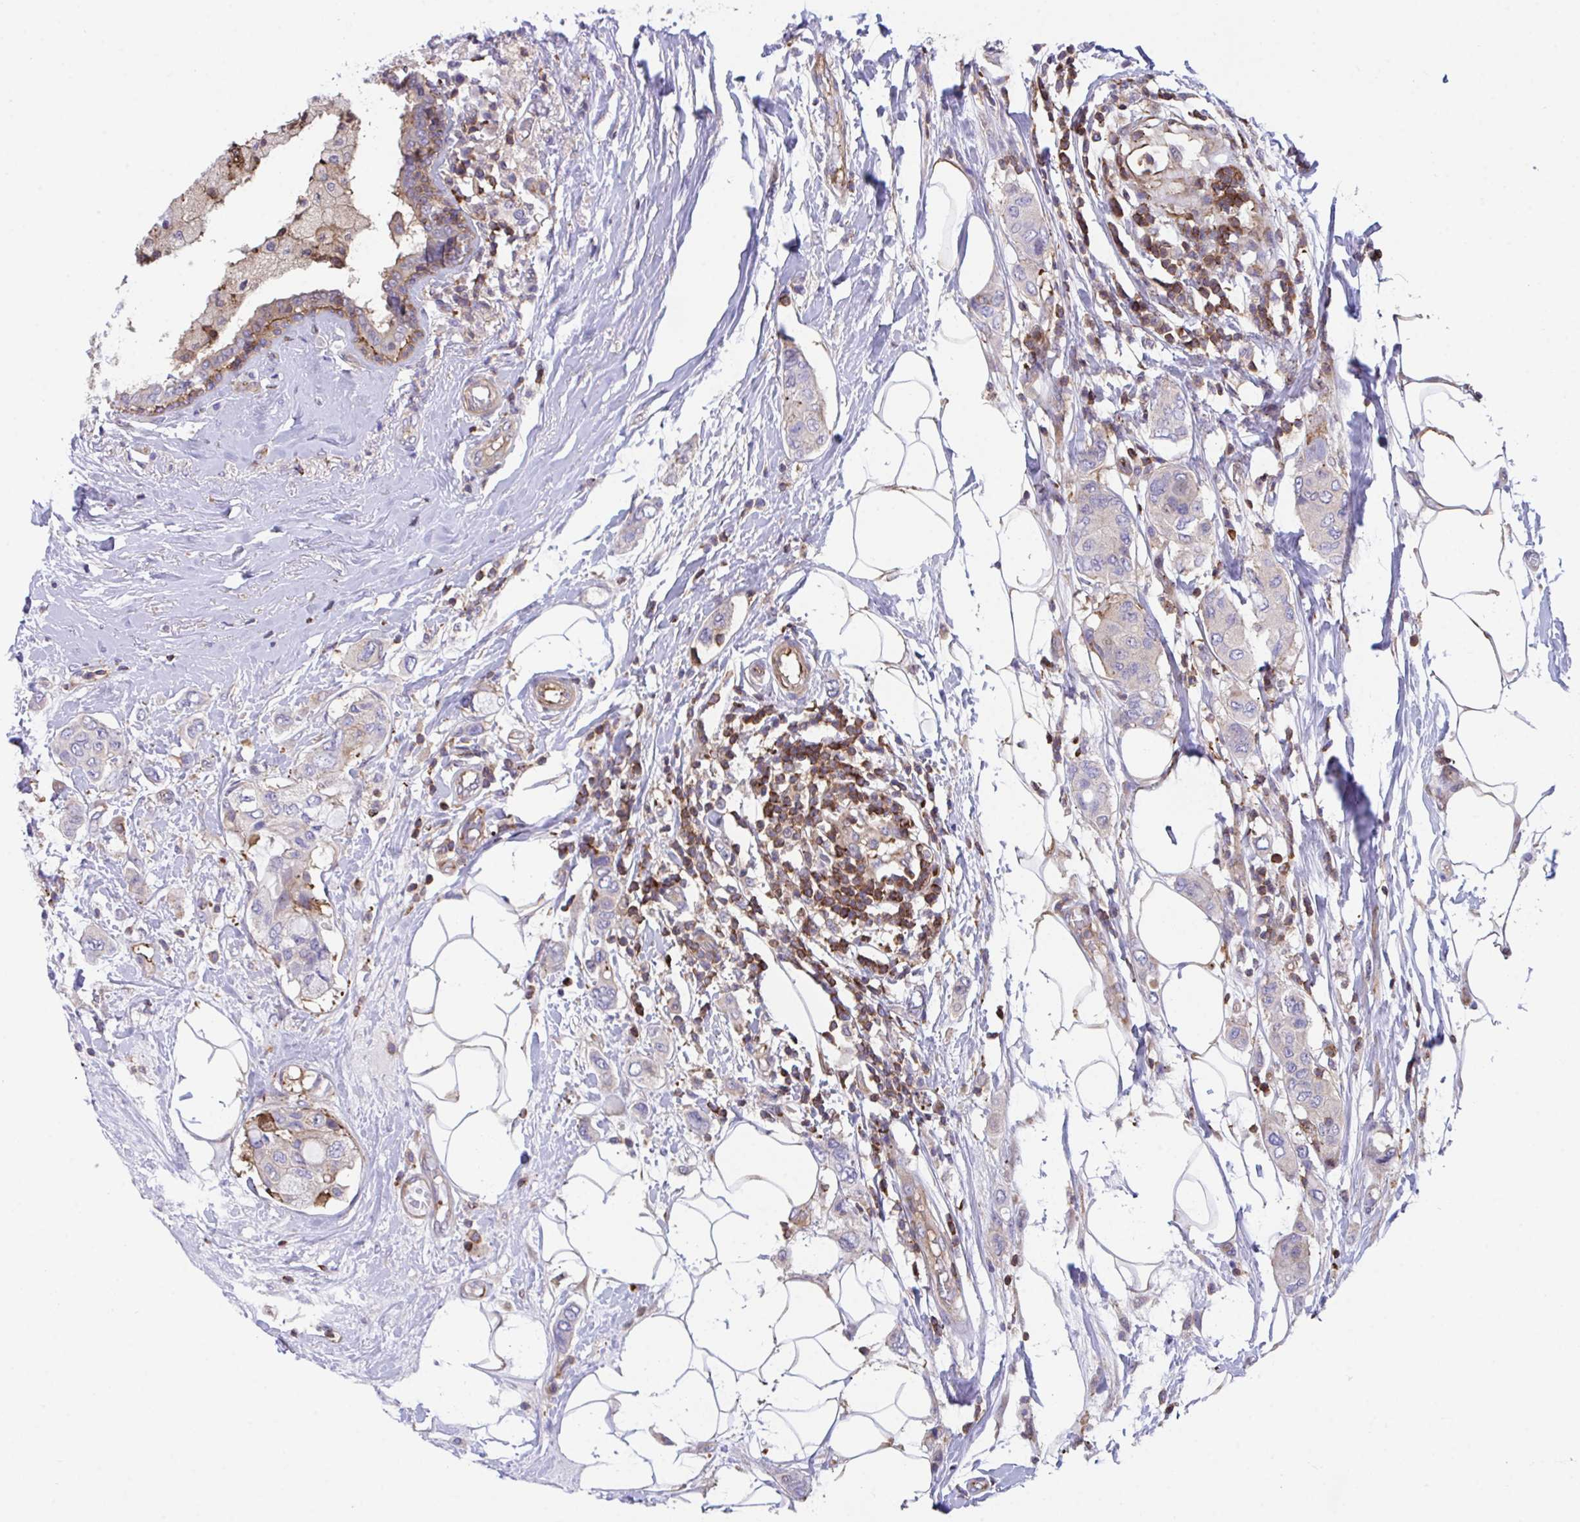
{"staining": {"intensity": "negative", "quantity": "none", "location": "none"}, "tissue": "breast cancer", "cell_type": "Tumor cells", "image_type": "cancer", "snomed": [{"axis": "morphology", "description": "Lobular carcinoma"}, {"axis": "topography", "description": "Breast"}], "caption": "Protein analysis of breast cancer reveals no significant staining in tumor cells. (Stains: DAB (3,3'-diaminobenzidine) immunohistochemistry (IHC) with hematoxylin counter stain, Microscopy: brightfield microscopy at high magnification).", "gene": "PPIH", "patient": {"sex": "female", "age": 51}}